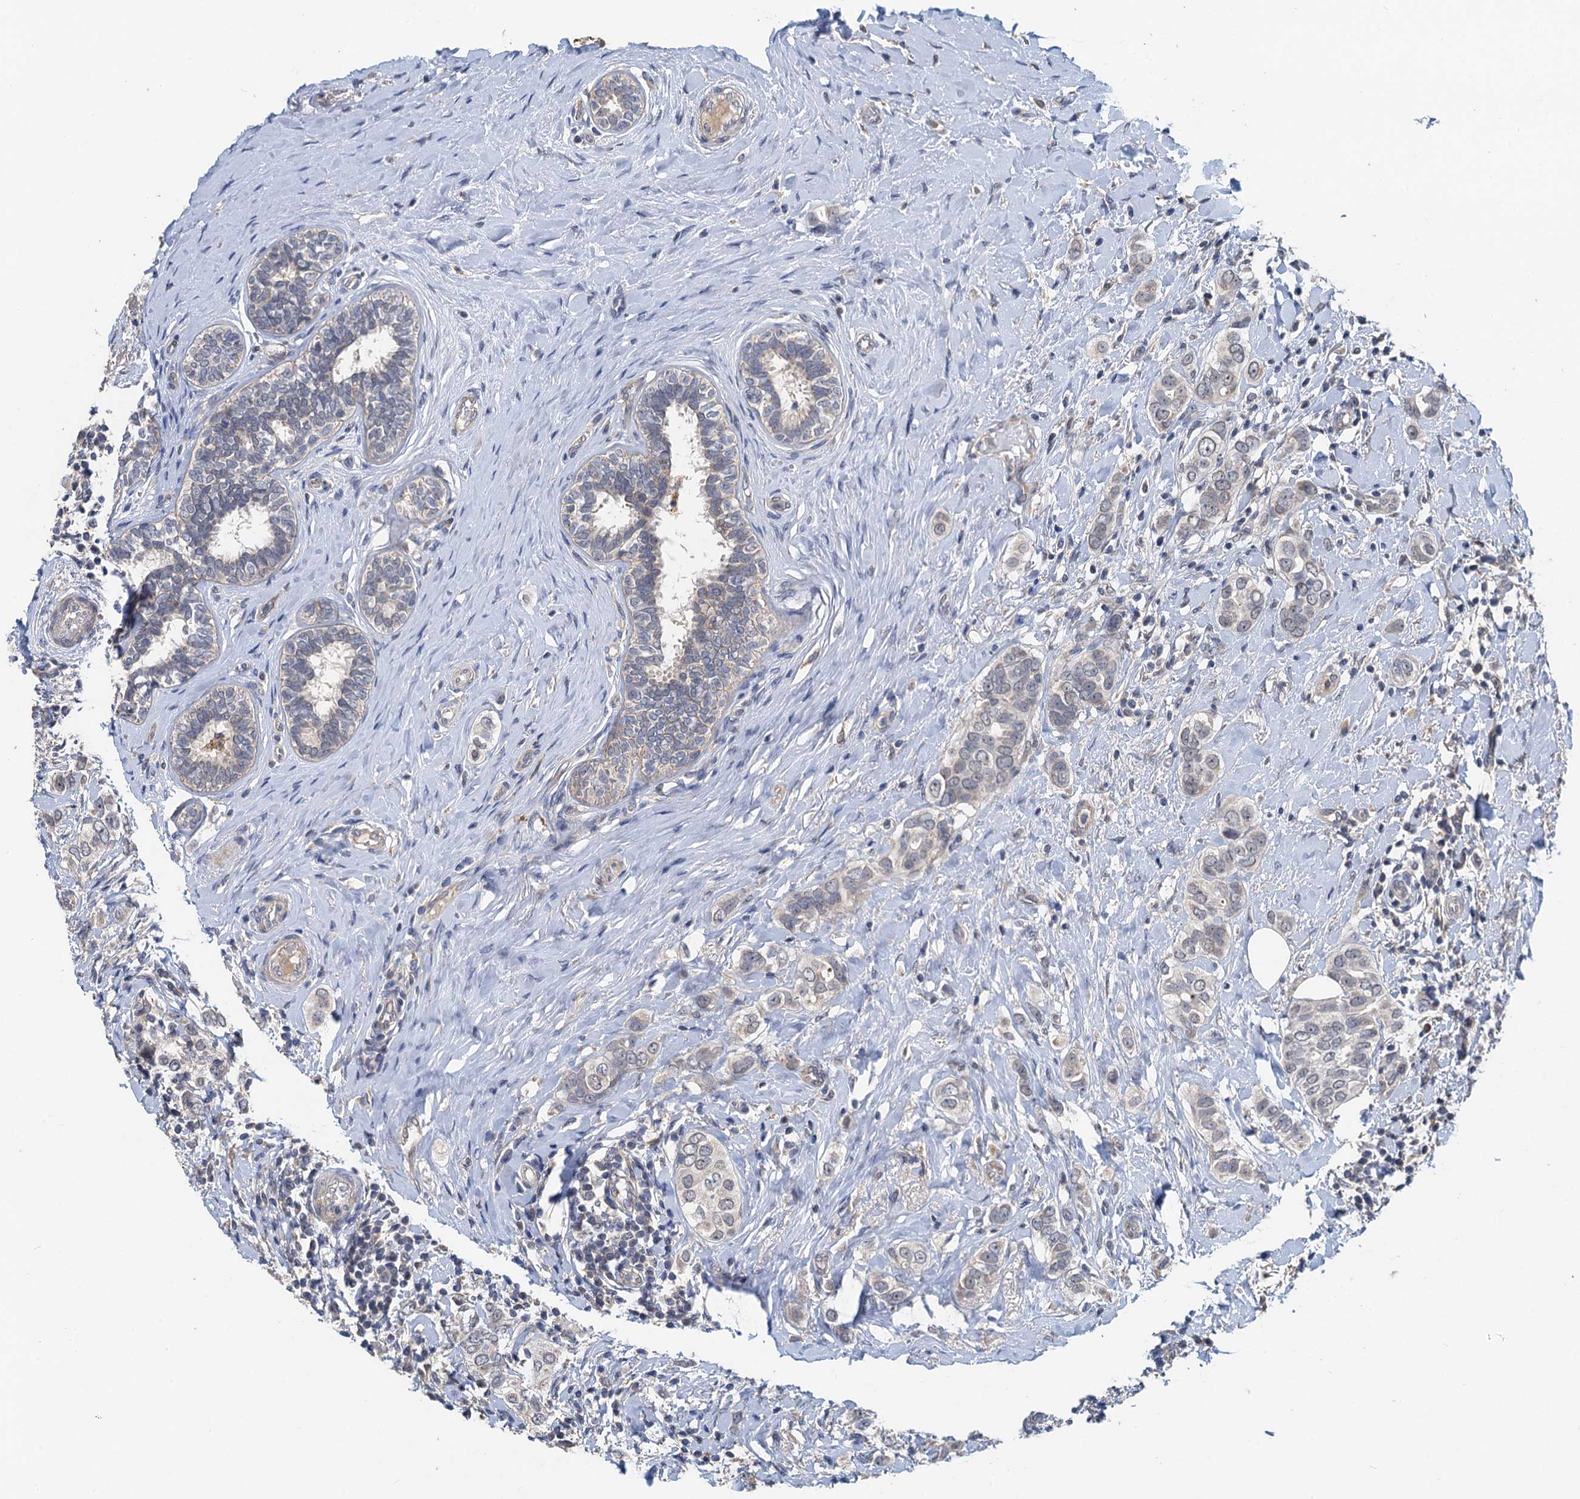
{"staining": {"intensity": "negative", "quantity": "none", "location": "none"}, "tissue": "breast cancer", "cell_type": "Tumor cells", "image_type": "cancer", "snomed": [{"axis": "morphology", "description": "Lobular carcinoma"}, {"axis": "topography", "description": "Breast"}], "caption": "Micrograph shows no protein expression in tumor cells of breast cancer (lobular carcinoma) tissue. Brightfield microscopy of immunohistochemistry (IHC) stained with DAB (brown) and hematoxylin (blue), captured at high magnification.", "gene": "ZNF606", "patient": {"sex": "female", "age": 51}}